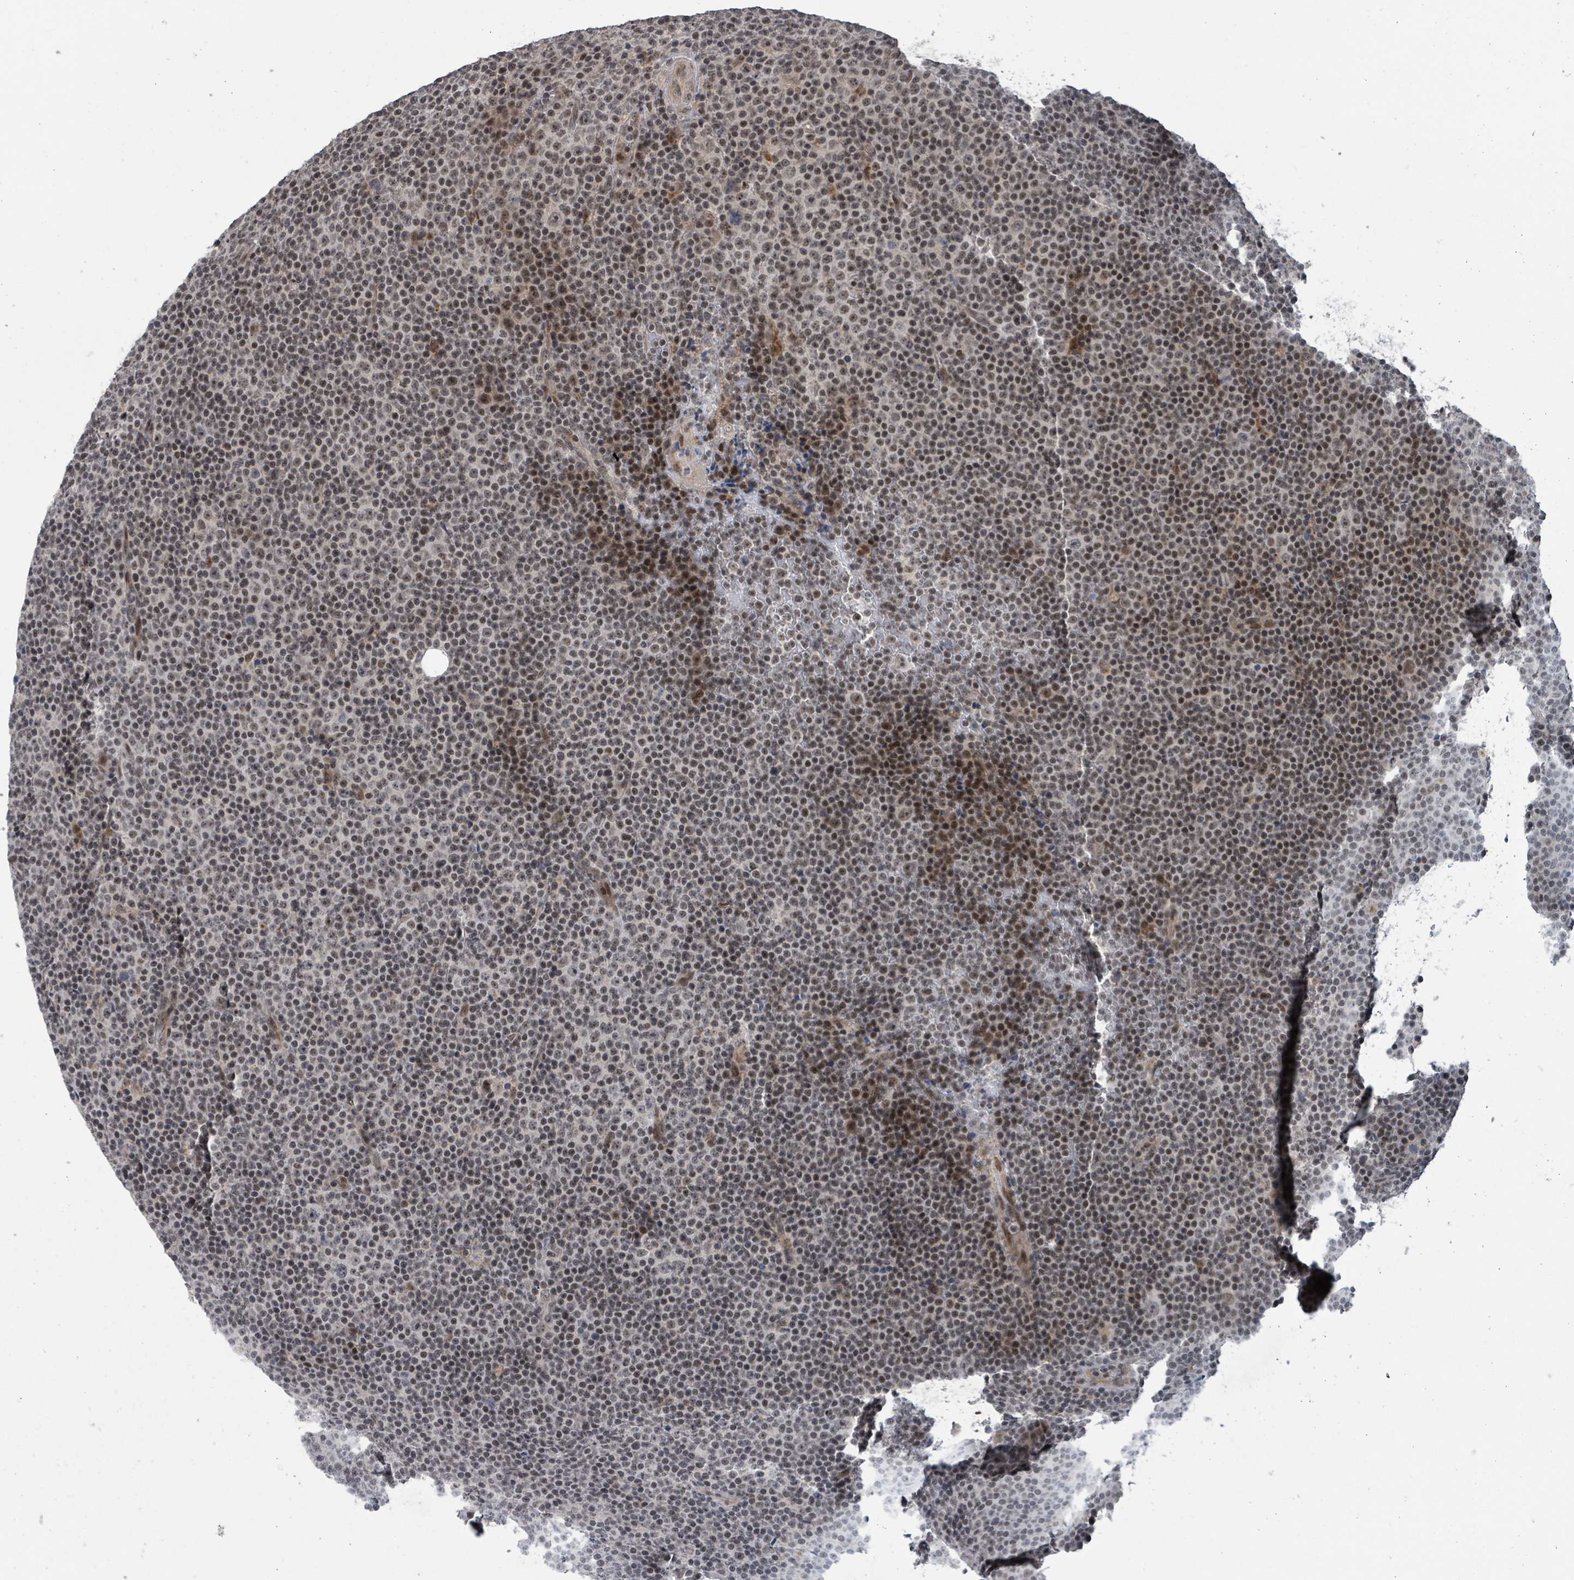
{"staining": {"intensity": "moderate", "quantity": "25%-75%", "location": "nuclear"}, "tissue": "lymphoma", "cell_type": "Tumor cells", "image_type": "cancer", "snomed": [{"axis": "morphology", "description": "Malignant lymphoma, non-Hodgkin's type, Low grade"}, {"axis": "topography", "description": "Lymph node"}], "caption": "There is medium levels of moderate nuclear expression in tumor cells of lymphoma, as demonstrated by immunohistochemical staining (brown color).", "gene": "ZBTB14", "patient": {"sex": "female", "age": 67}}